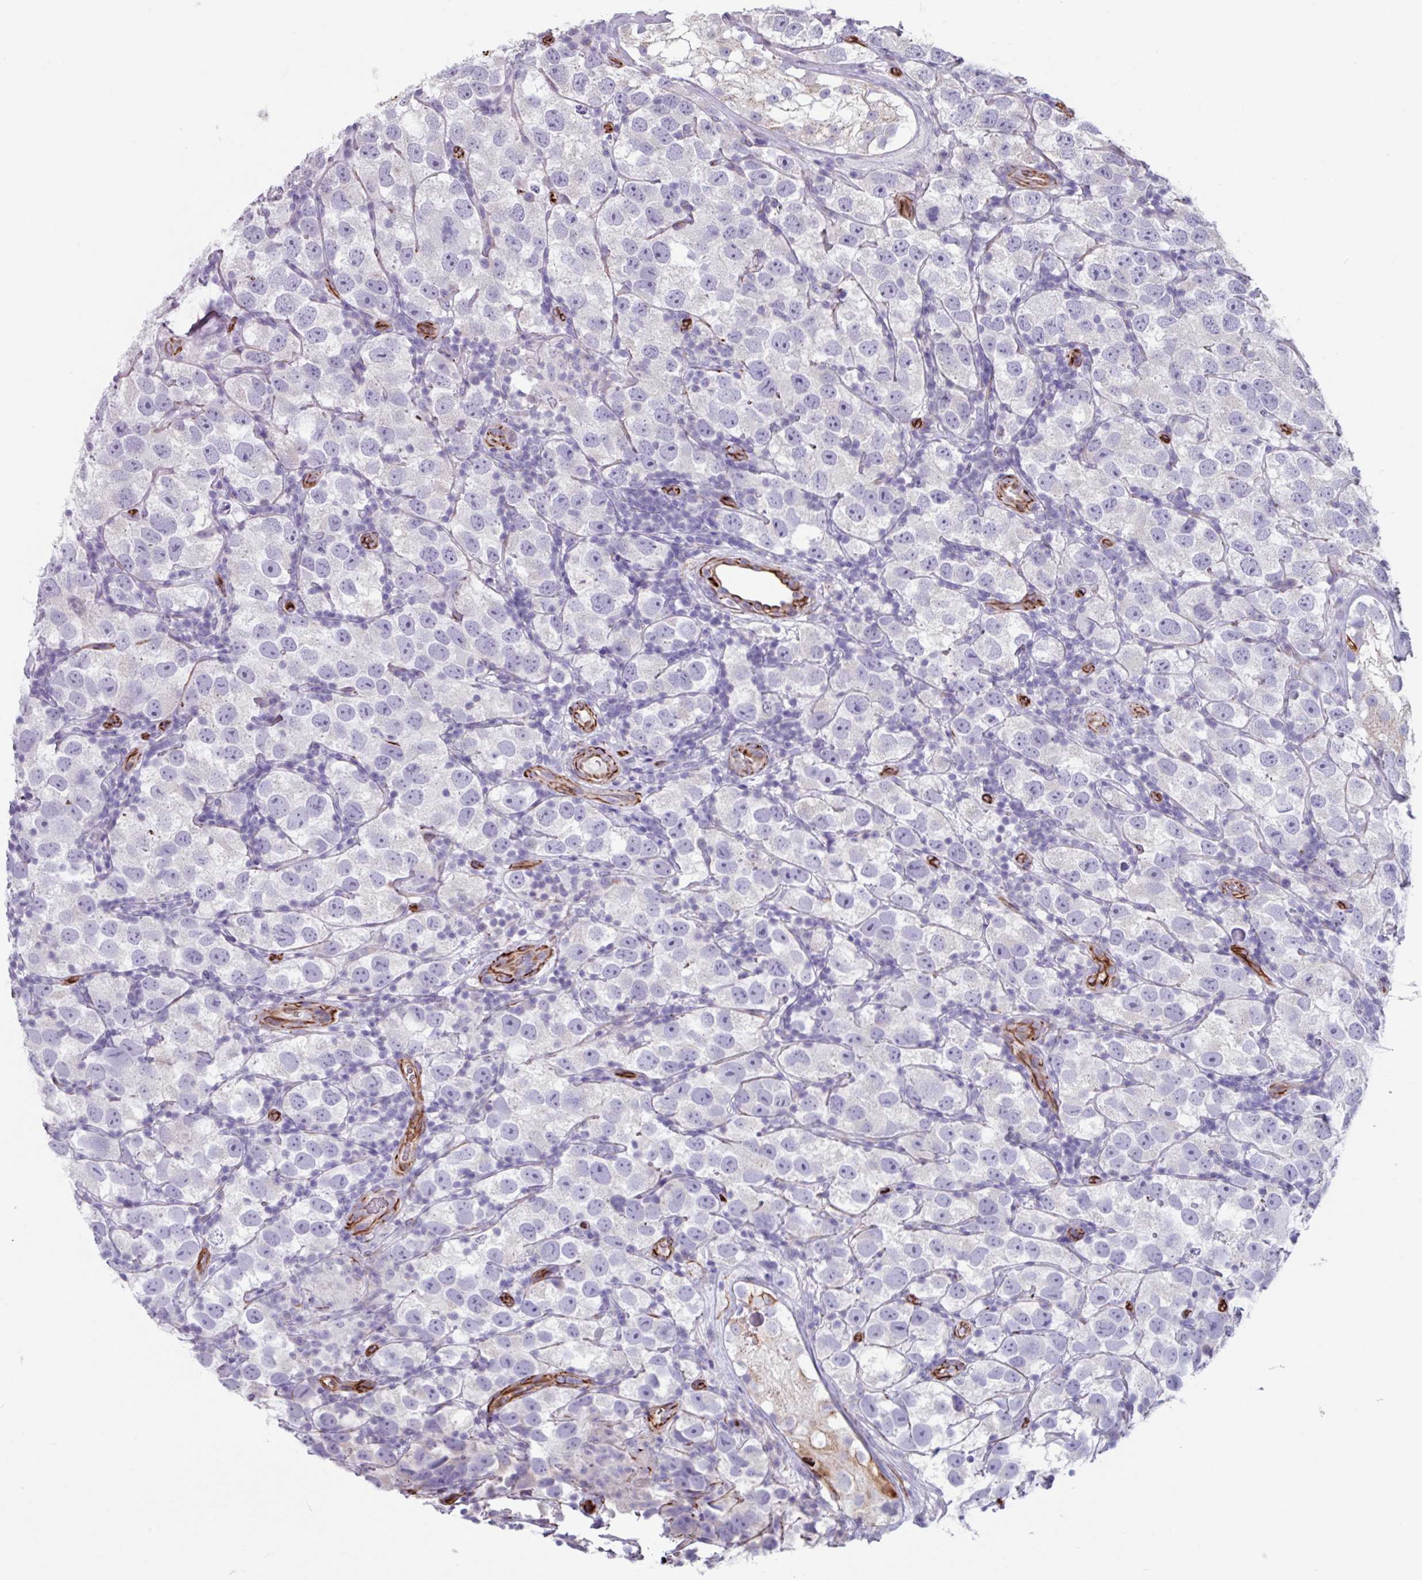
{"staining": {"intensity": "negative", "quantity": "none", "location": "none"}, "tissue": "testis cancer", "cell_type": "Tumor cells", "image_type": "cancer", "snomed": [{"axis": "morphology", "description": "Seminoma, NOS"}, {"axis": "topography", "description": "Testis"}], "caption": "Immunohistochemistry (IHC) histopathology image of seminoma (testis) stained for a protein (brown), which shows no expression in tumor cells.", "gene": "BTD", "patient": {"sex": "male", "age": 26}}